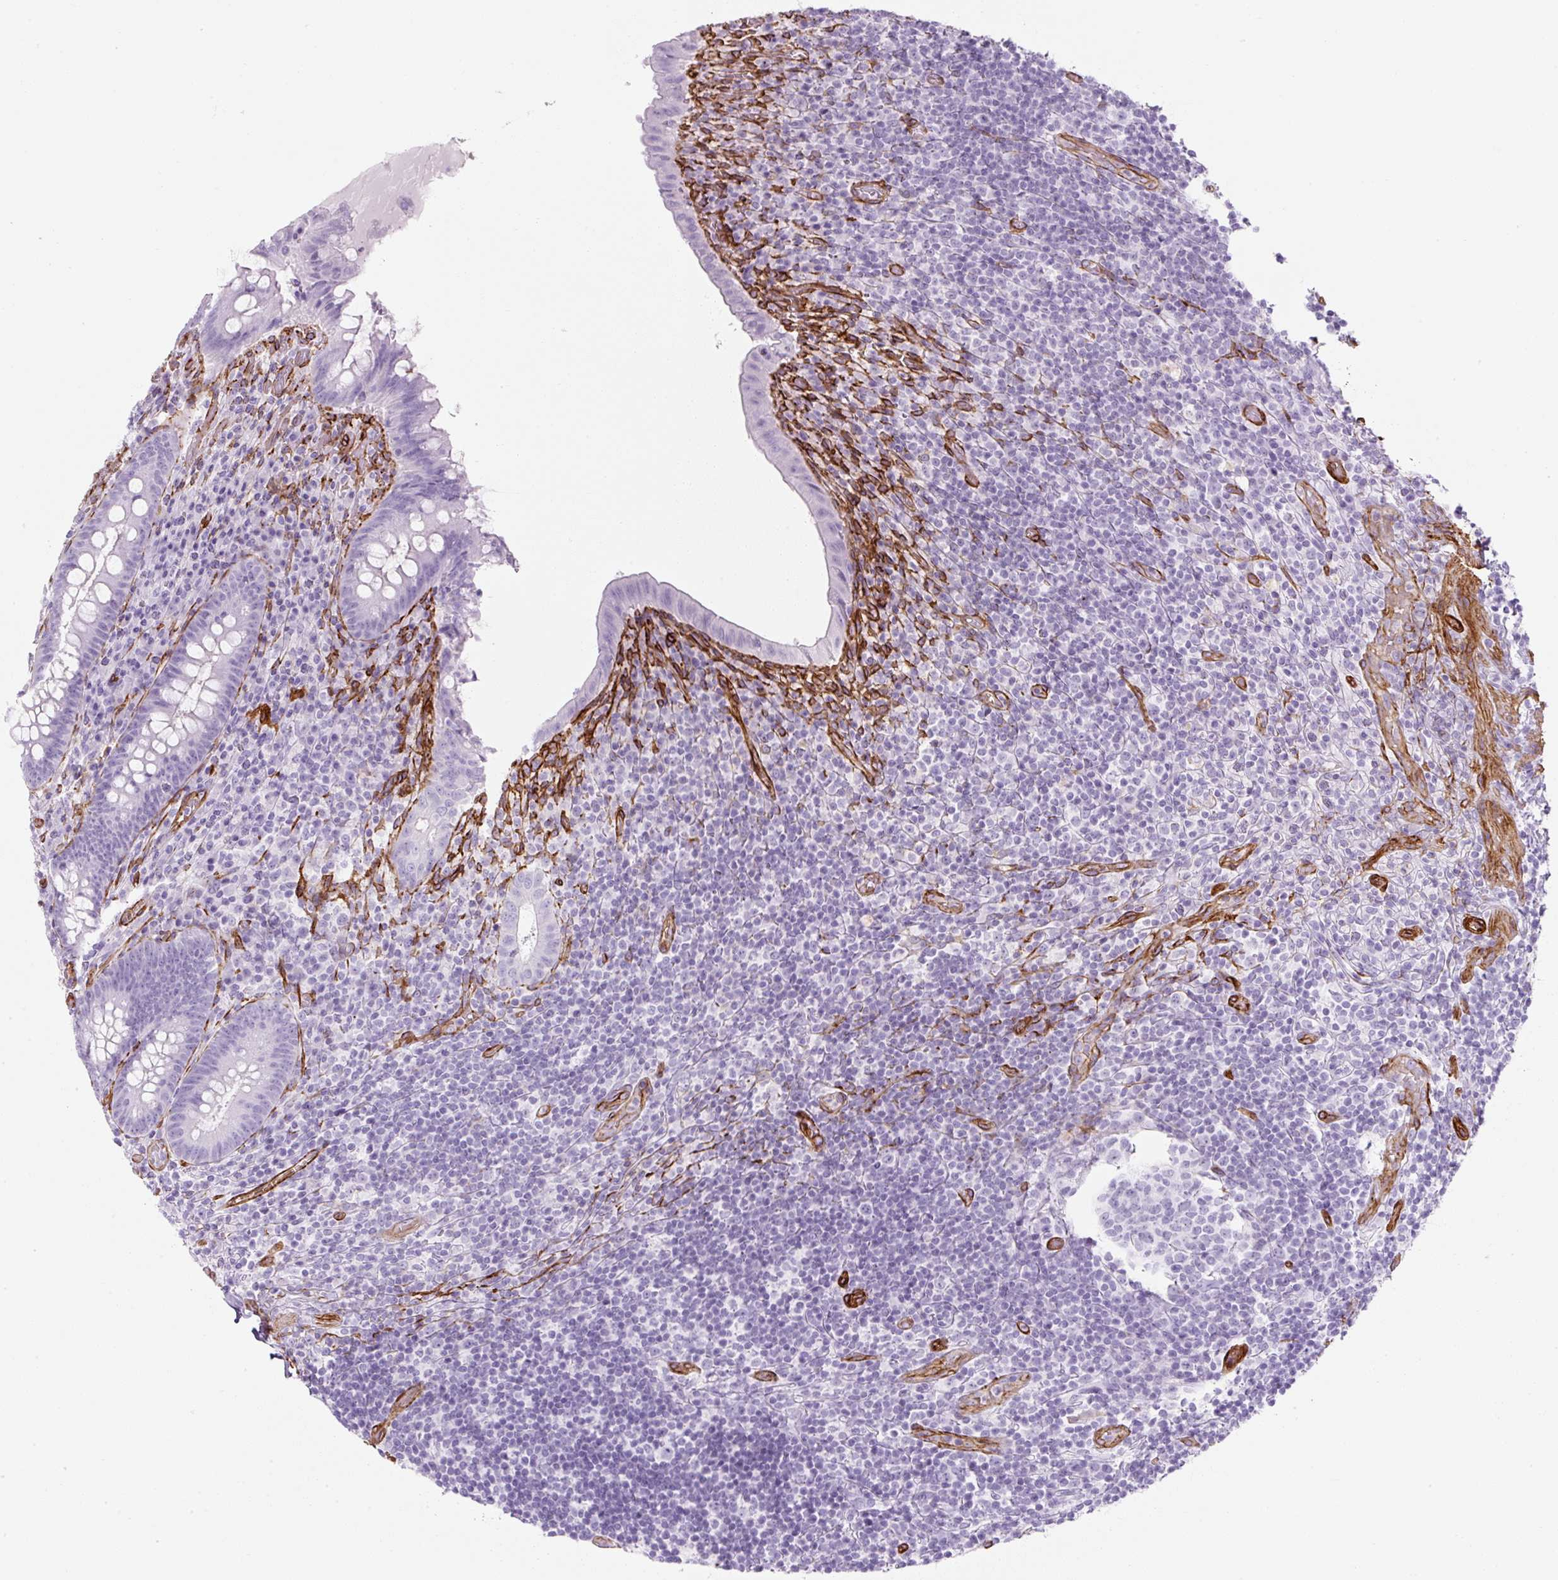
{"staining": {"intensity": "negative", "quantity": "none", "location": "none"}, "tissue": "appendix", "cell_type": "Glandular cells", "image_type": "normal", "snomed": [{"axis": "morphology", "description": "Normal tissue, NOS"}, {"axis": "topography", "description": "Appendix"}], "caption": "This is a histopathology image of immunohistochemistry staining of normal appendix, which shows no expression in glandular cells.", "gene": "CAVIN3", "patient": {"sex": "female", "age": 43}}